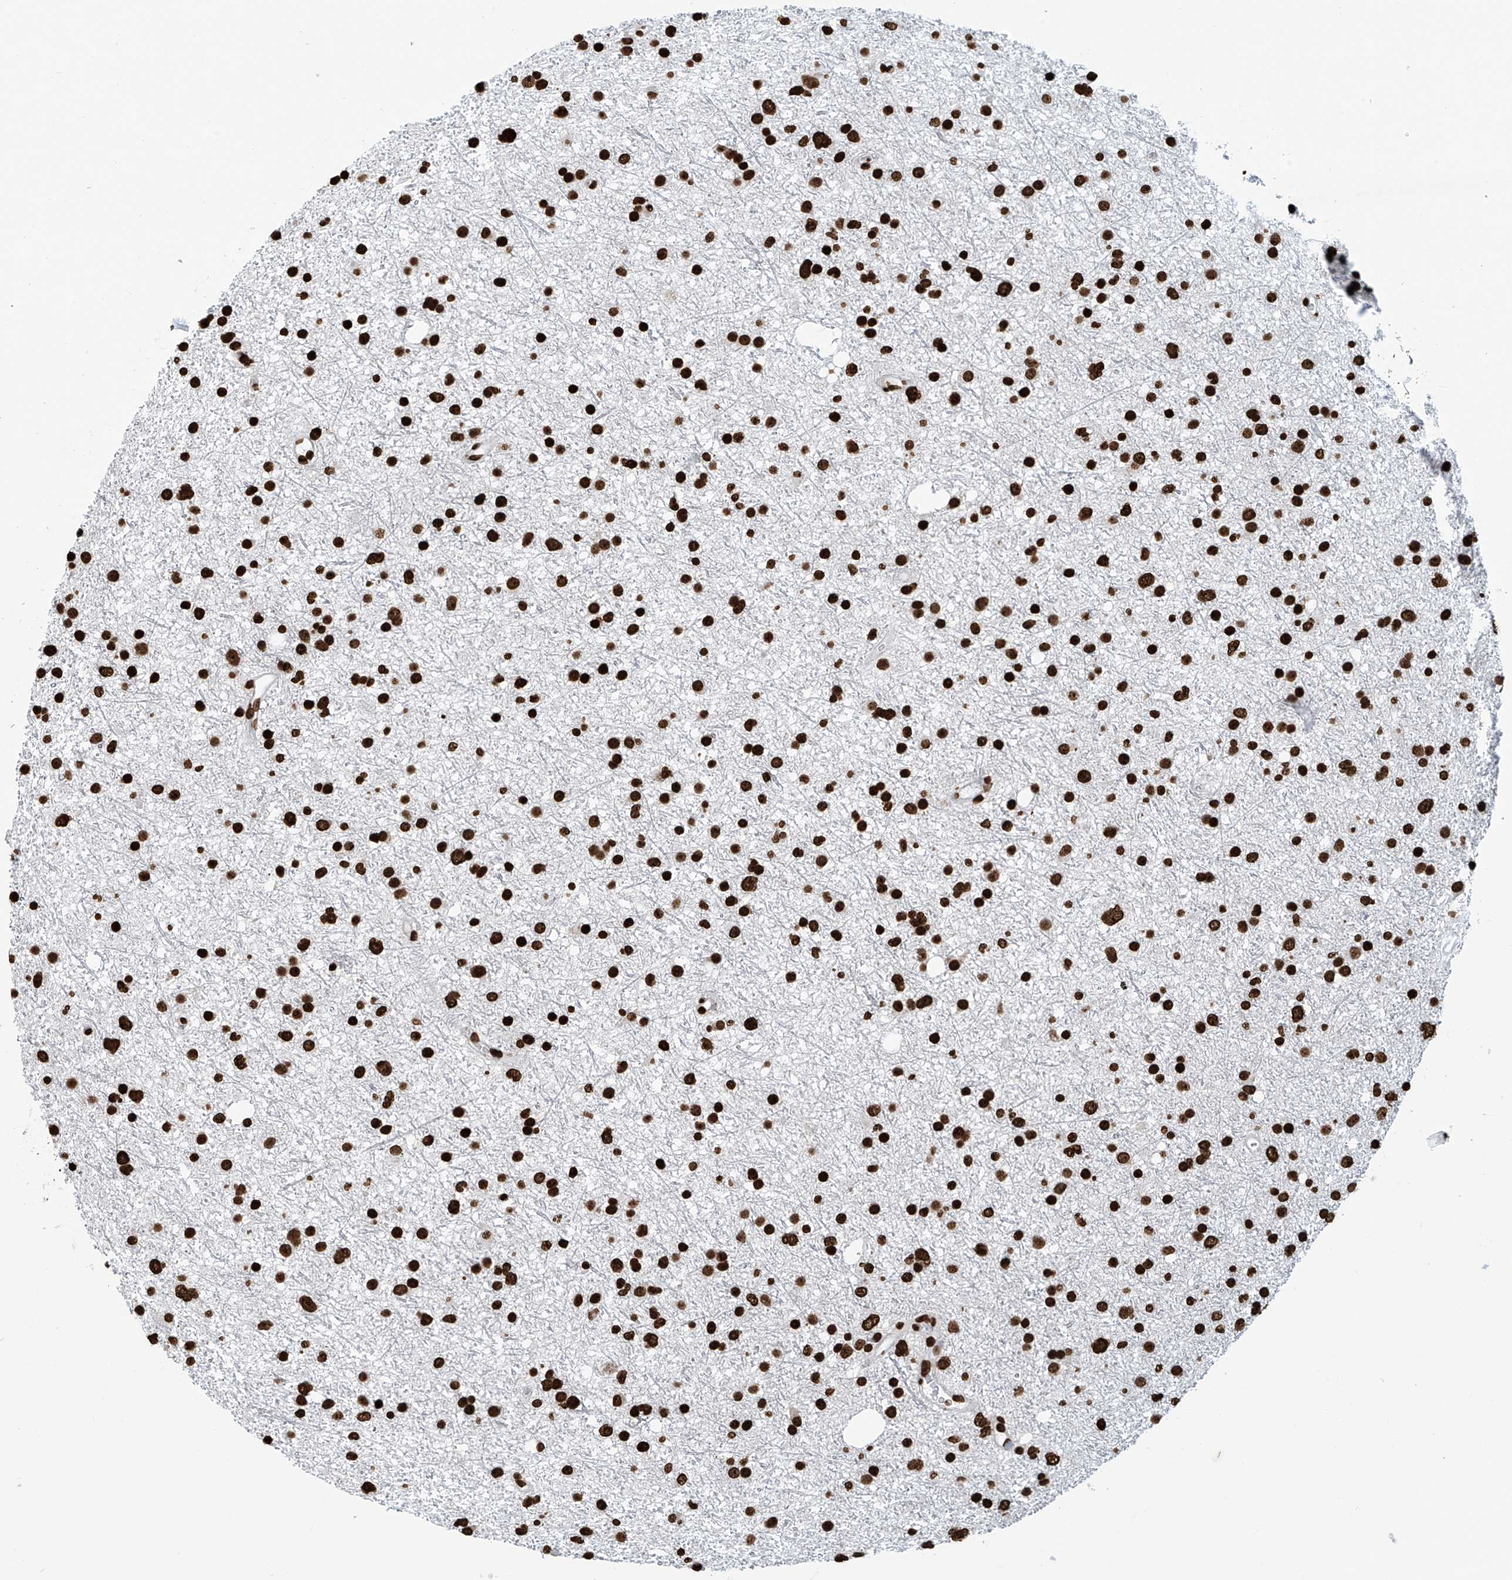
{"staining": {"intensity": "strong", "quantity": ">75%", "location": "nuclear"}, "tissue": "glioma", "cell_type": "Tumor cells", "image_type": "cancer", "snomed": [{"axis": "morphology", "description": "Glioma, malignant, Low grade"}, {"axis": "topography", "description": "Cerebral cortex"}], "caption": "The image reveals staining of glioma, revealing strong nuclear protein positivity (brown color) within tumor cells.", "gene": "DPPA2", "patient": {"sex": "female", "age": 39}}